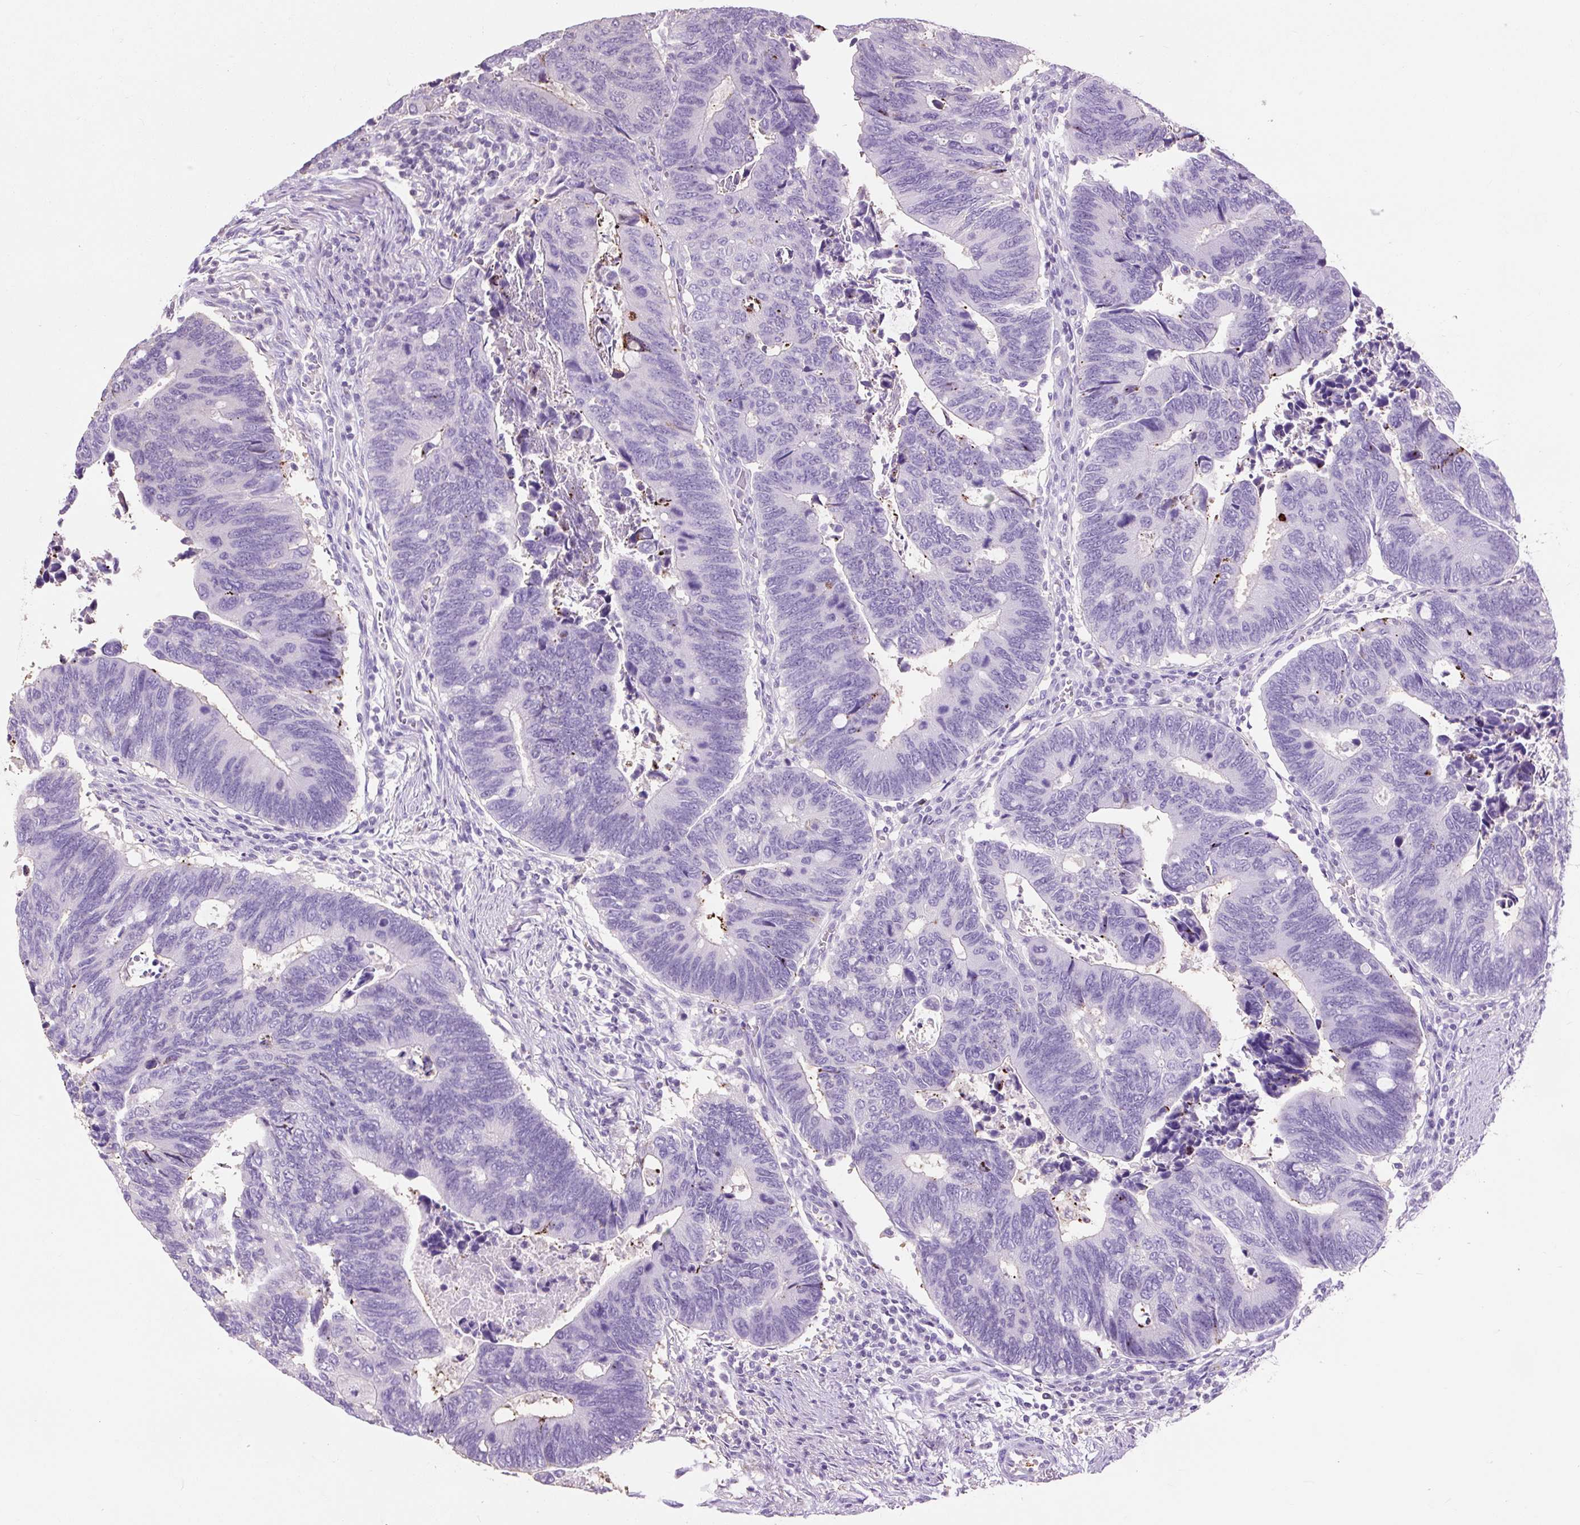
{"staining": {"intensity": "negative", "quantity": "none", "location": "none"}, "tissue": "colorectal cancer", "cell_type": "Tumor cells", "image_type": "cancer", "snomed": [{"axis": "morphology", "description": "Adenocarcinoma, NOS"}, {"axis": "topography", "description": "Colon"}], "caption": "Tumor cells are negative for brown protein staining in adenocarcinoma (colorectal).", "gene": "OR10A7", "patient": {"sex": "male", "age": 87}}